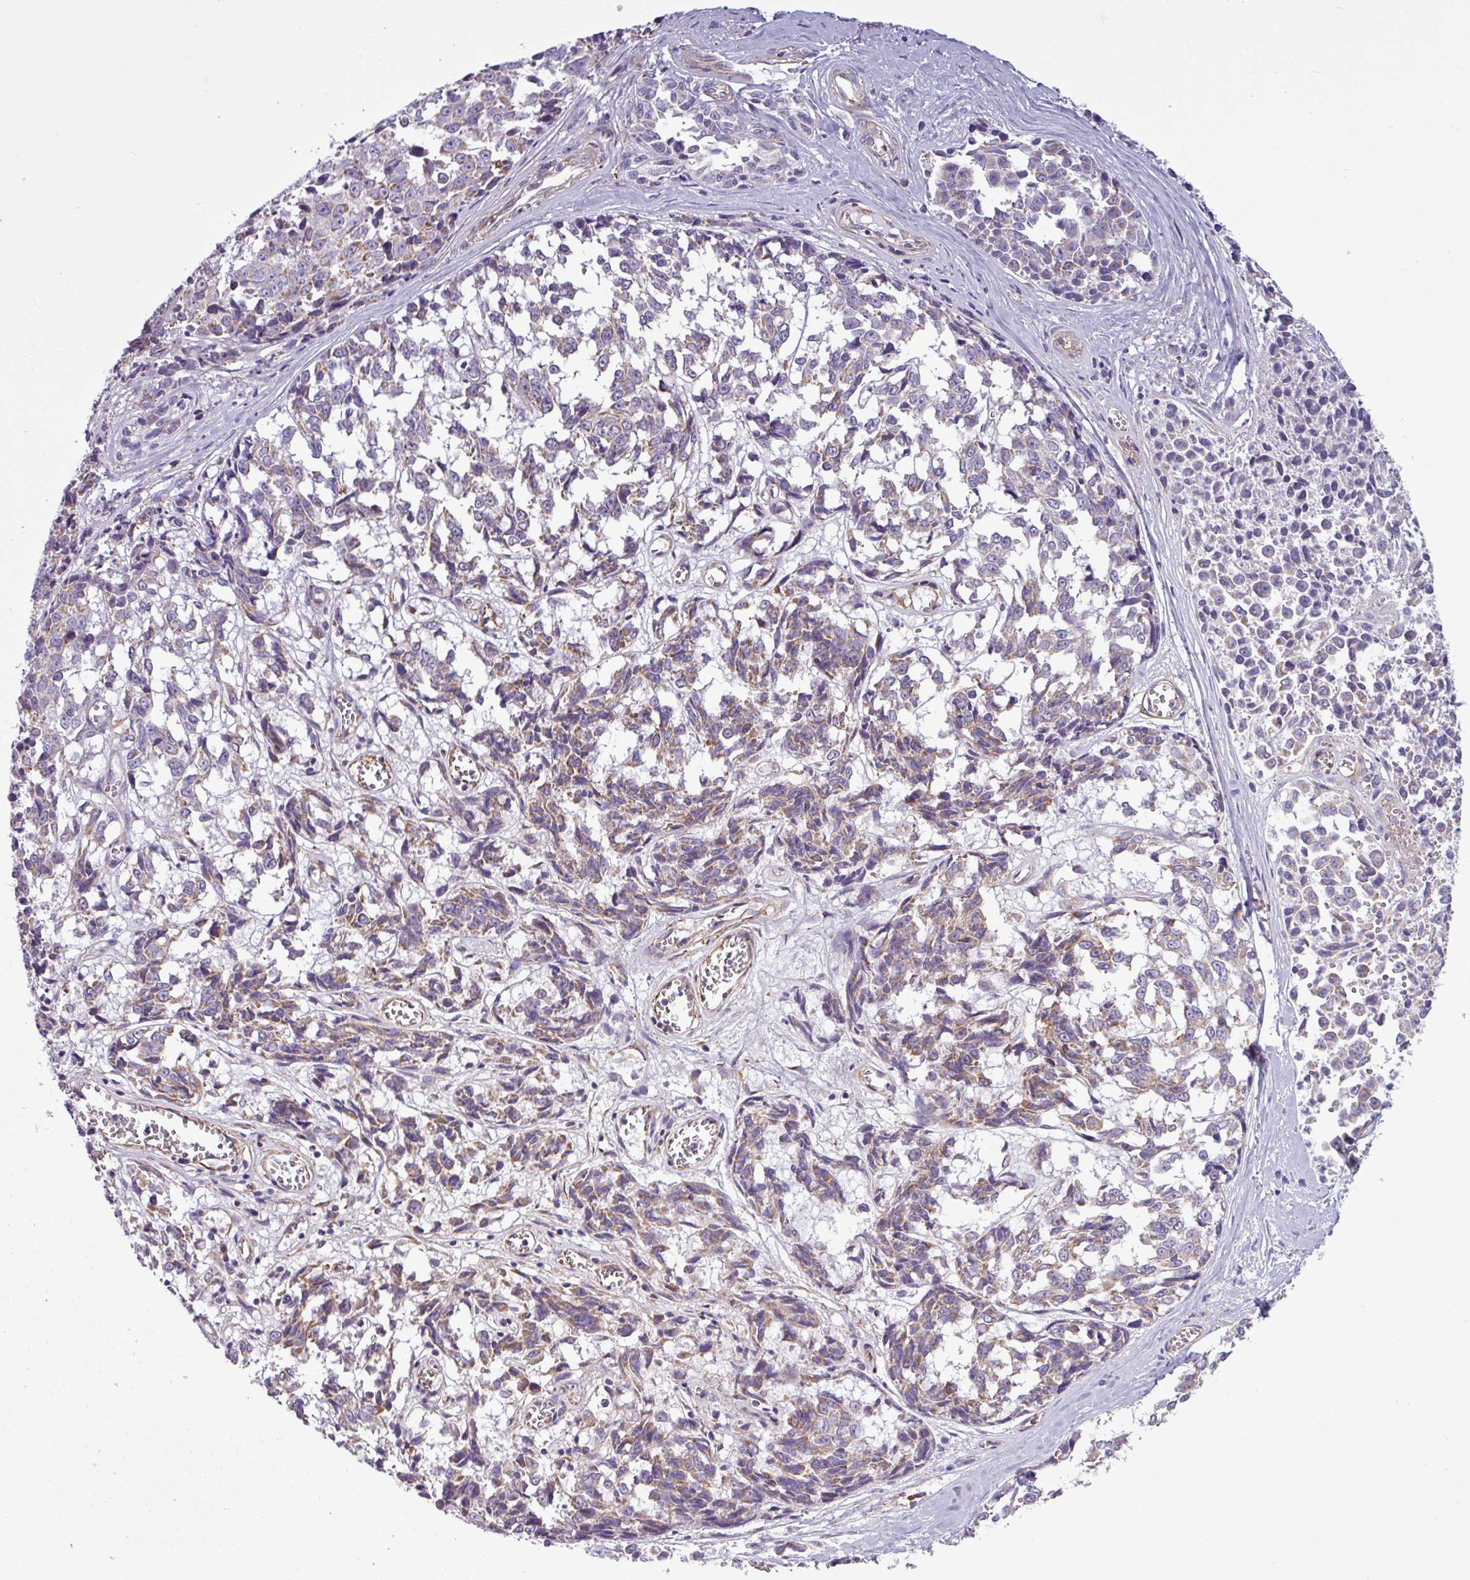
{"staining": {"intensity": "weak", "quantity": "25%-75%", "location": "cytoplasmic/membranous"}, "tissue": "melanoma", "cell_type": "Tumor cells", "image_type": "cancer", "snomed": [{"axis": "morphology", "description": "Malignant melanoma, NOS"}, {"axis": "topography", "description": "Skin"}], "caption": "Melanoma stained for a protein reveals weak cytoplasmic/membranous positivity in tumor cells.", "gene": "BTN2A2", "patient": {"sex": "female", "age": 64}}